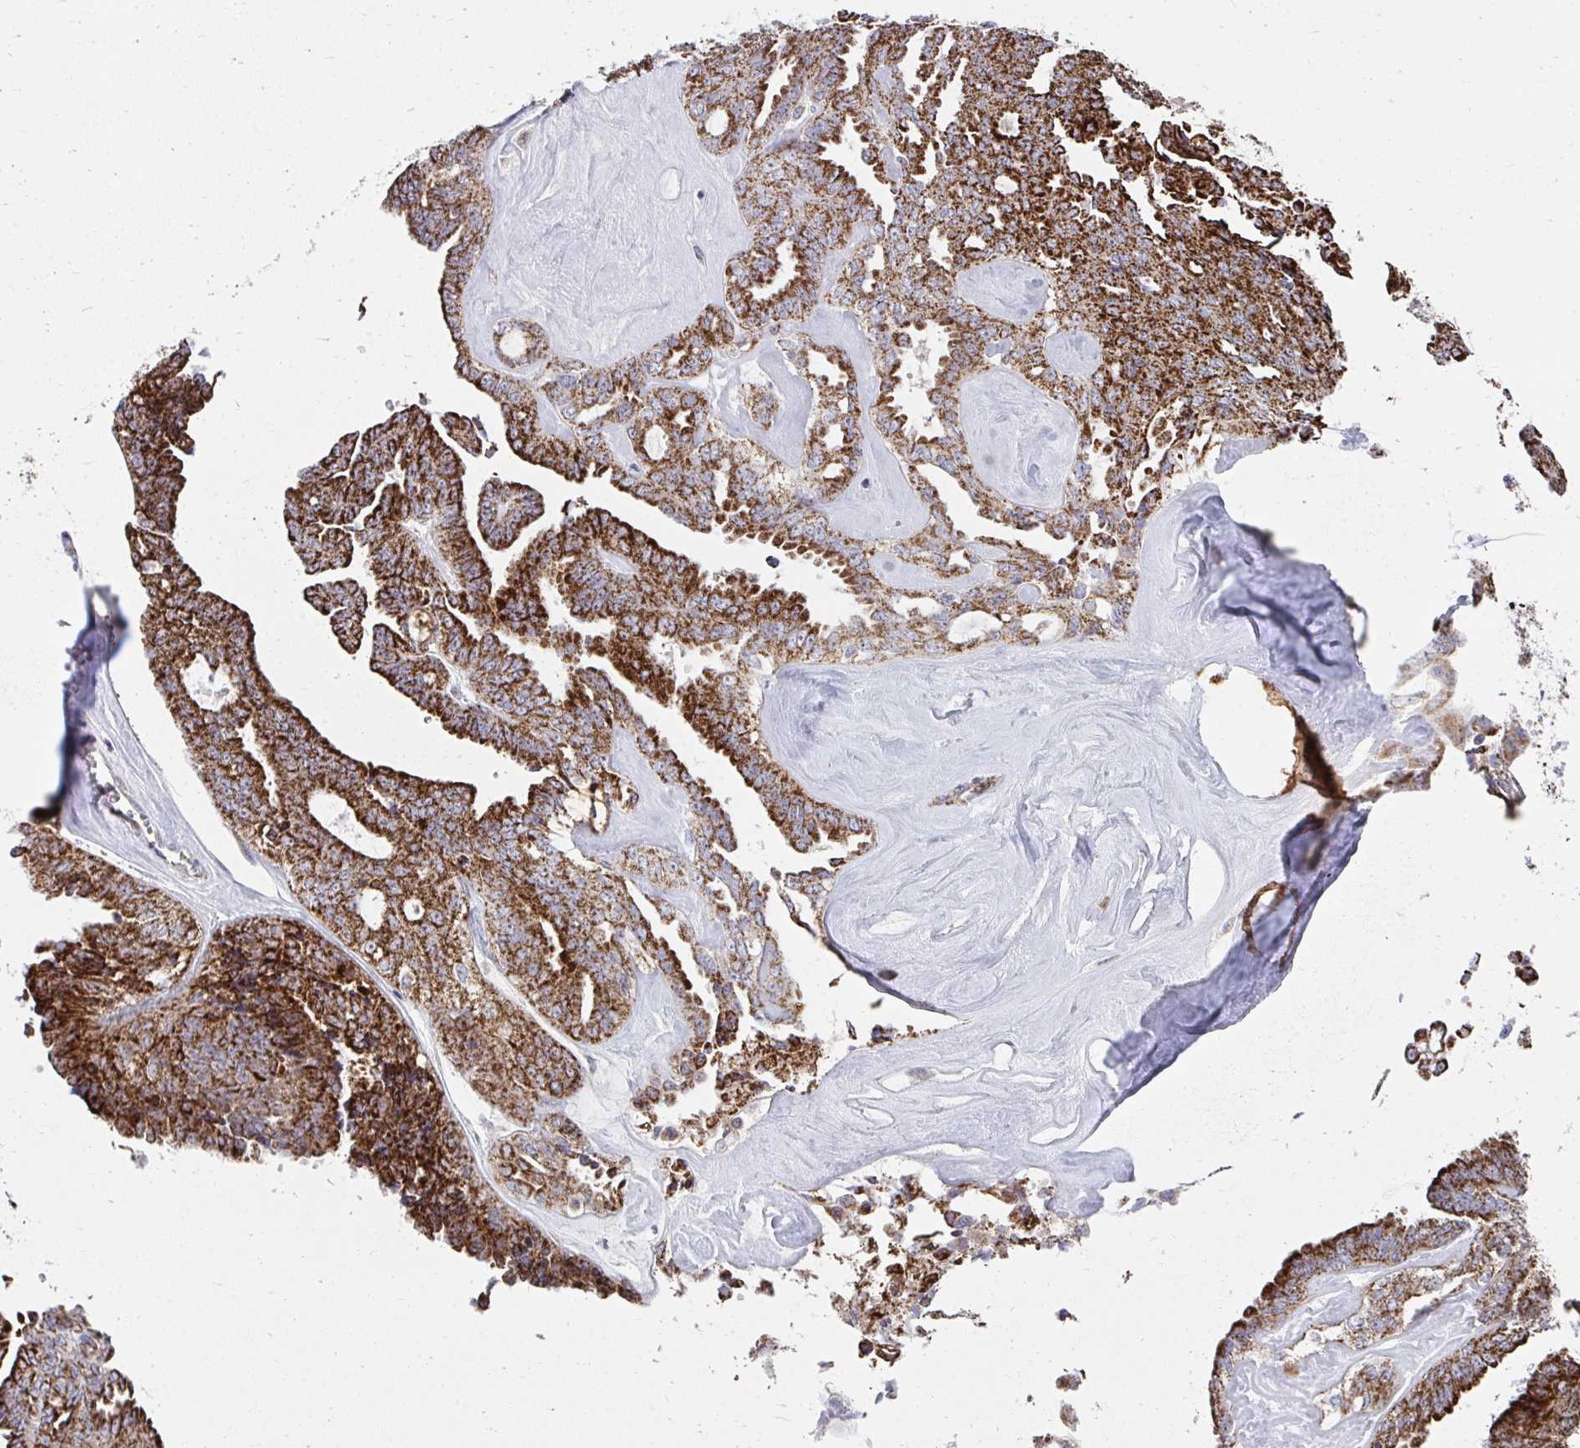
{"staining": {"intensity": "strong", "quantity": ">75%", "location": "cytoplasmic/membranous"}, "tissue": "ovarian cancer", "cell_type": "Tumor cells", "image_type": "cancer", "snomed": [{"axis": "morphology", "description": "Cystadenocarcinoma, serous, NOS"}, {"axis": "topography", "description": "Ovary"}], "caption": "There is high levels of strong cytoplasmic/membranous positivity in tumor cells of ovarian serous cystadenocarcinoma, as demonstrated by immunohistochemical staining (brown color).", "gene": "PRRG3", "patient": {"sex": "female", "age": 71}}